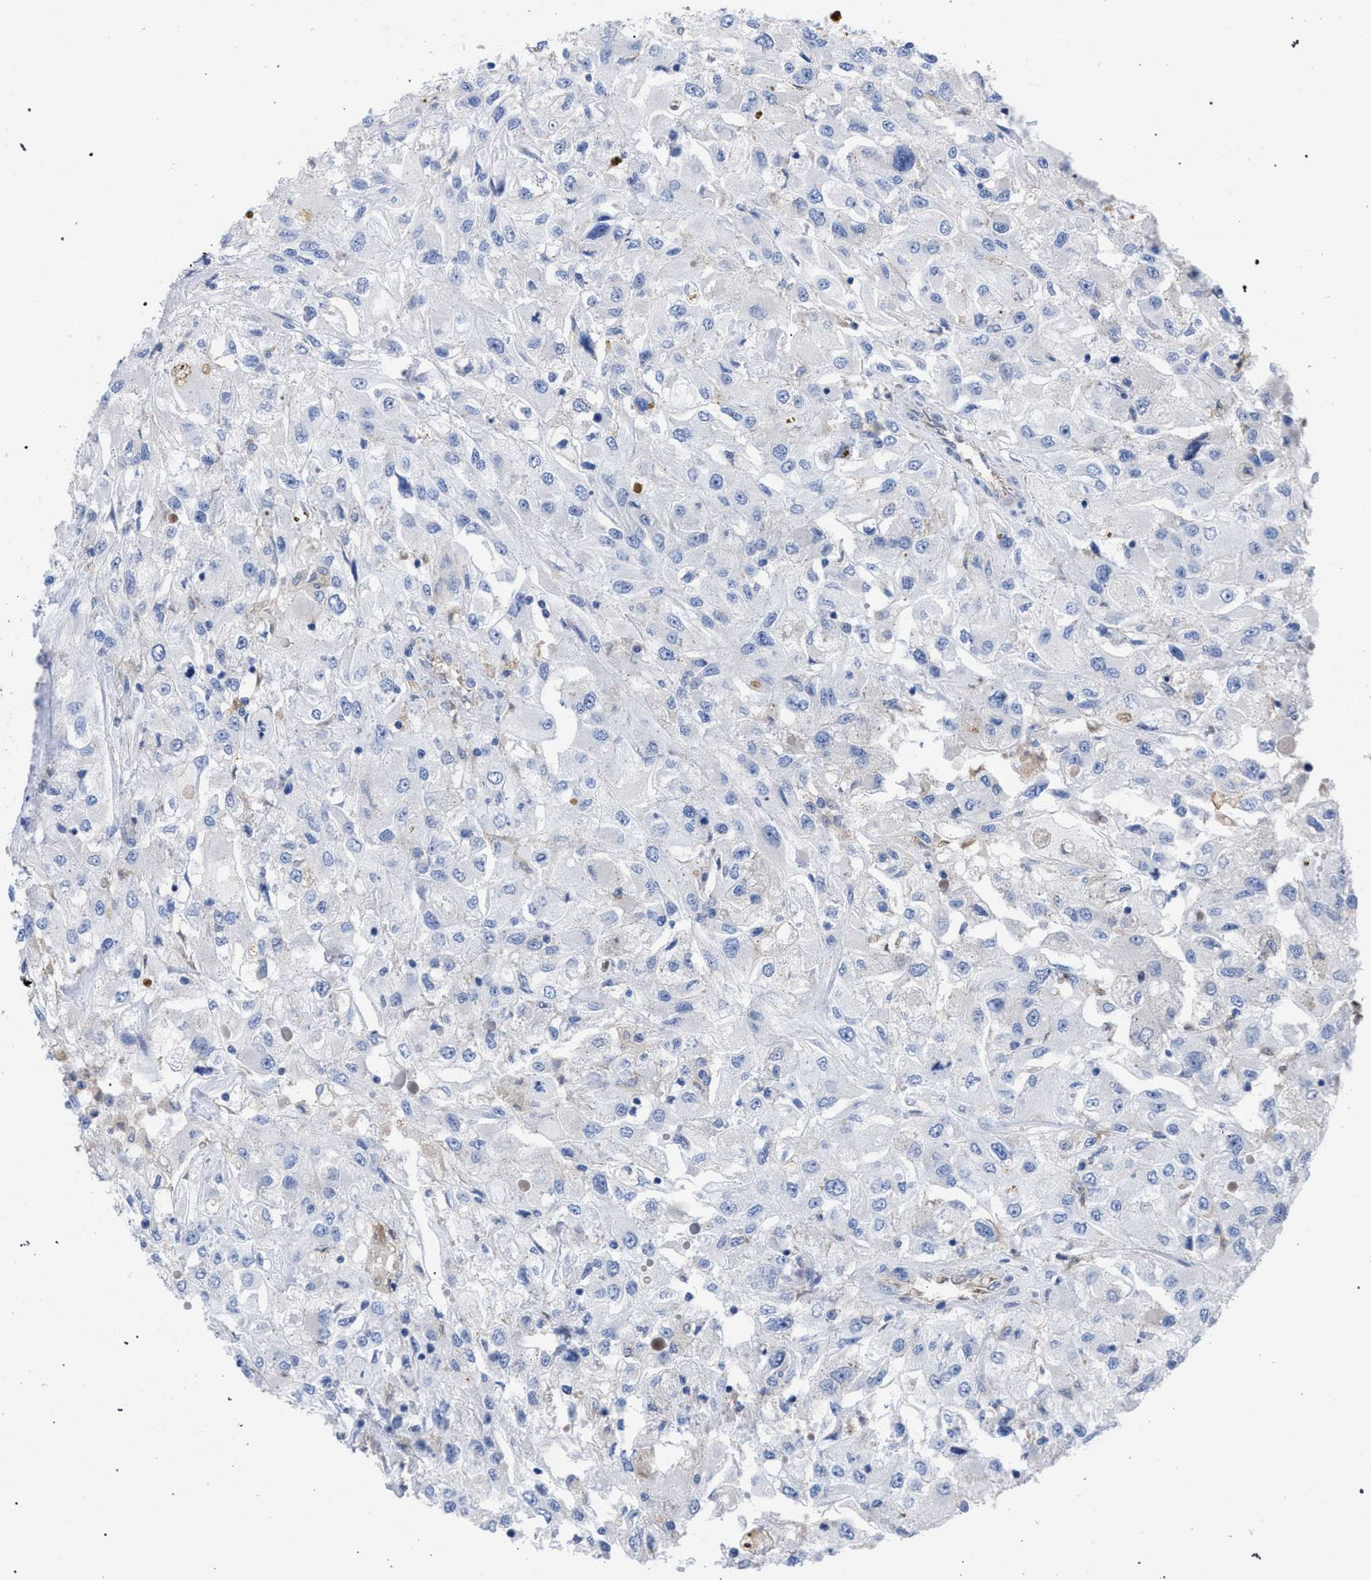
{"staining": {"intensity": "negative", "quantity": "none", "location": "none"}, "tissue": "renal cancer", "cell_type": "Tumor cells", "image_type": "cancer", "snomed": [{"axis": "morphology", "description": "Adenocarcinoma, NOS"}, {"axis": "topography", "description": "Kidney"}], "caption": "Human renal cancer stained for a protein using immunohistochemistry shows no positivity in tumor cells.", "gene": "GMPR", "patient": {"sex": "female", "age": 52}}